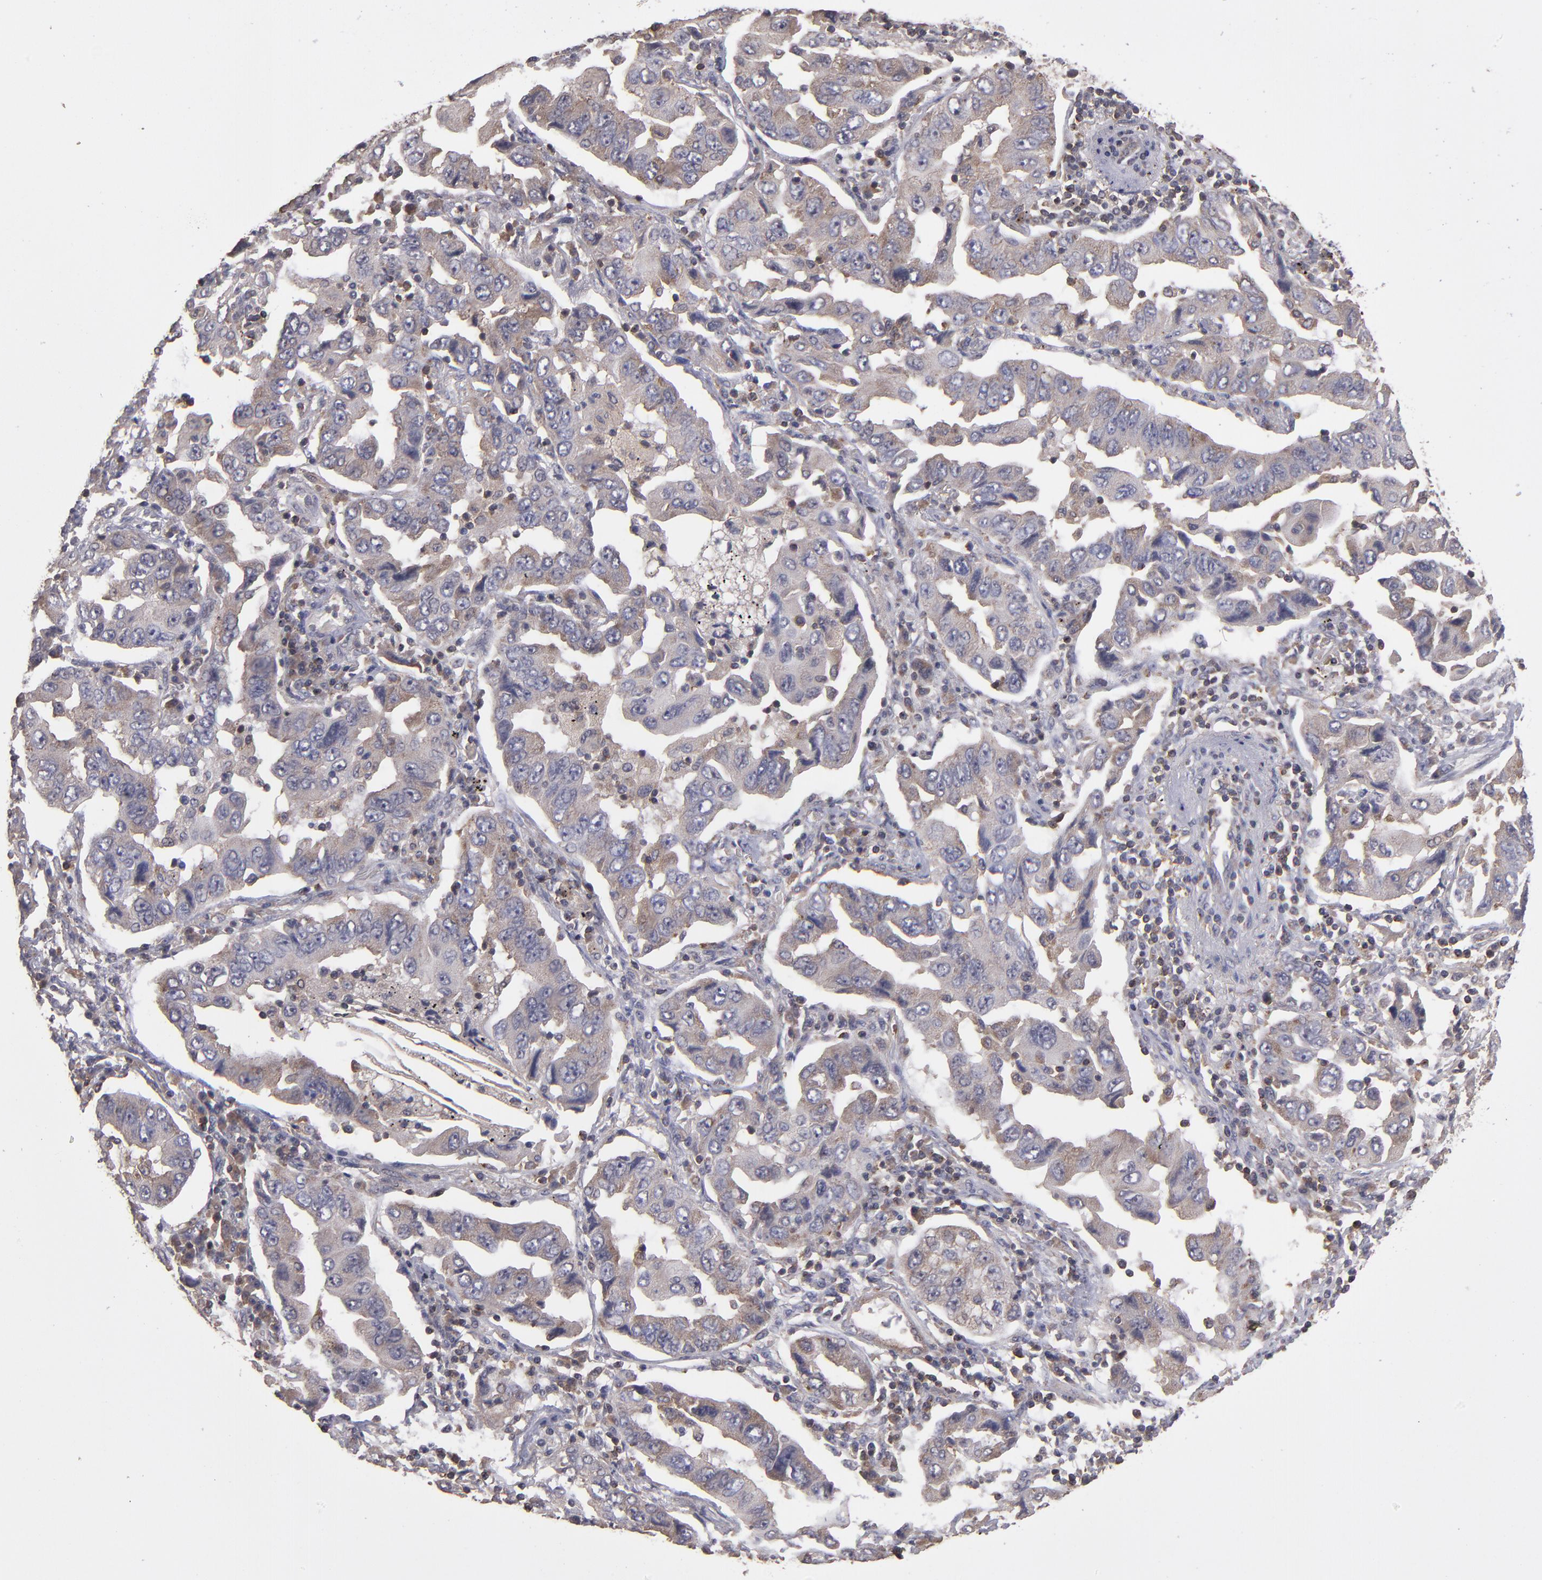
{"staining": {"intensity": "weak", "quantity": "25%-75%", "location": "cytoplasmic/membranous"}, "tissue": "lung cancer", "cell_type": "Tumor cells", "image_type": "cancer", "snomed": [{"axis": "morphology", "description": "Adenocarcinoma, NOS"}, {"axis": "topography", "description": "Lung"}], "caption": "About 25%-75% of tumor cells in lung adenocarcinoma show weak cytoplasmic/membranous protein expression as visualized by brown immunohistochemical staining.", "gene": "NF2", "patient": {"sex": "female", "age": 65}}